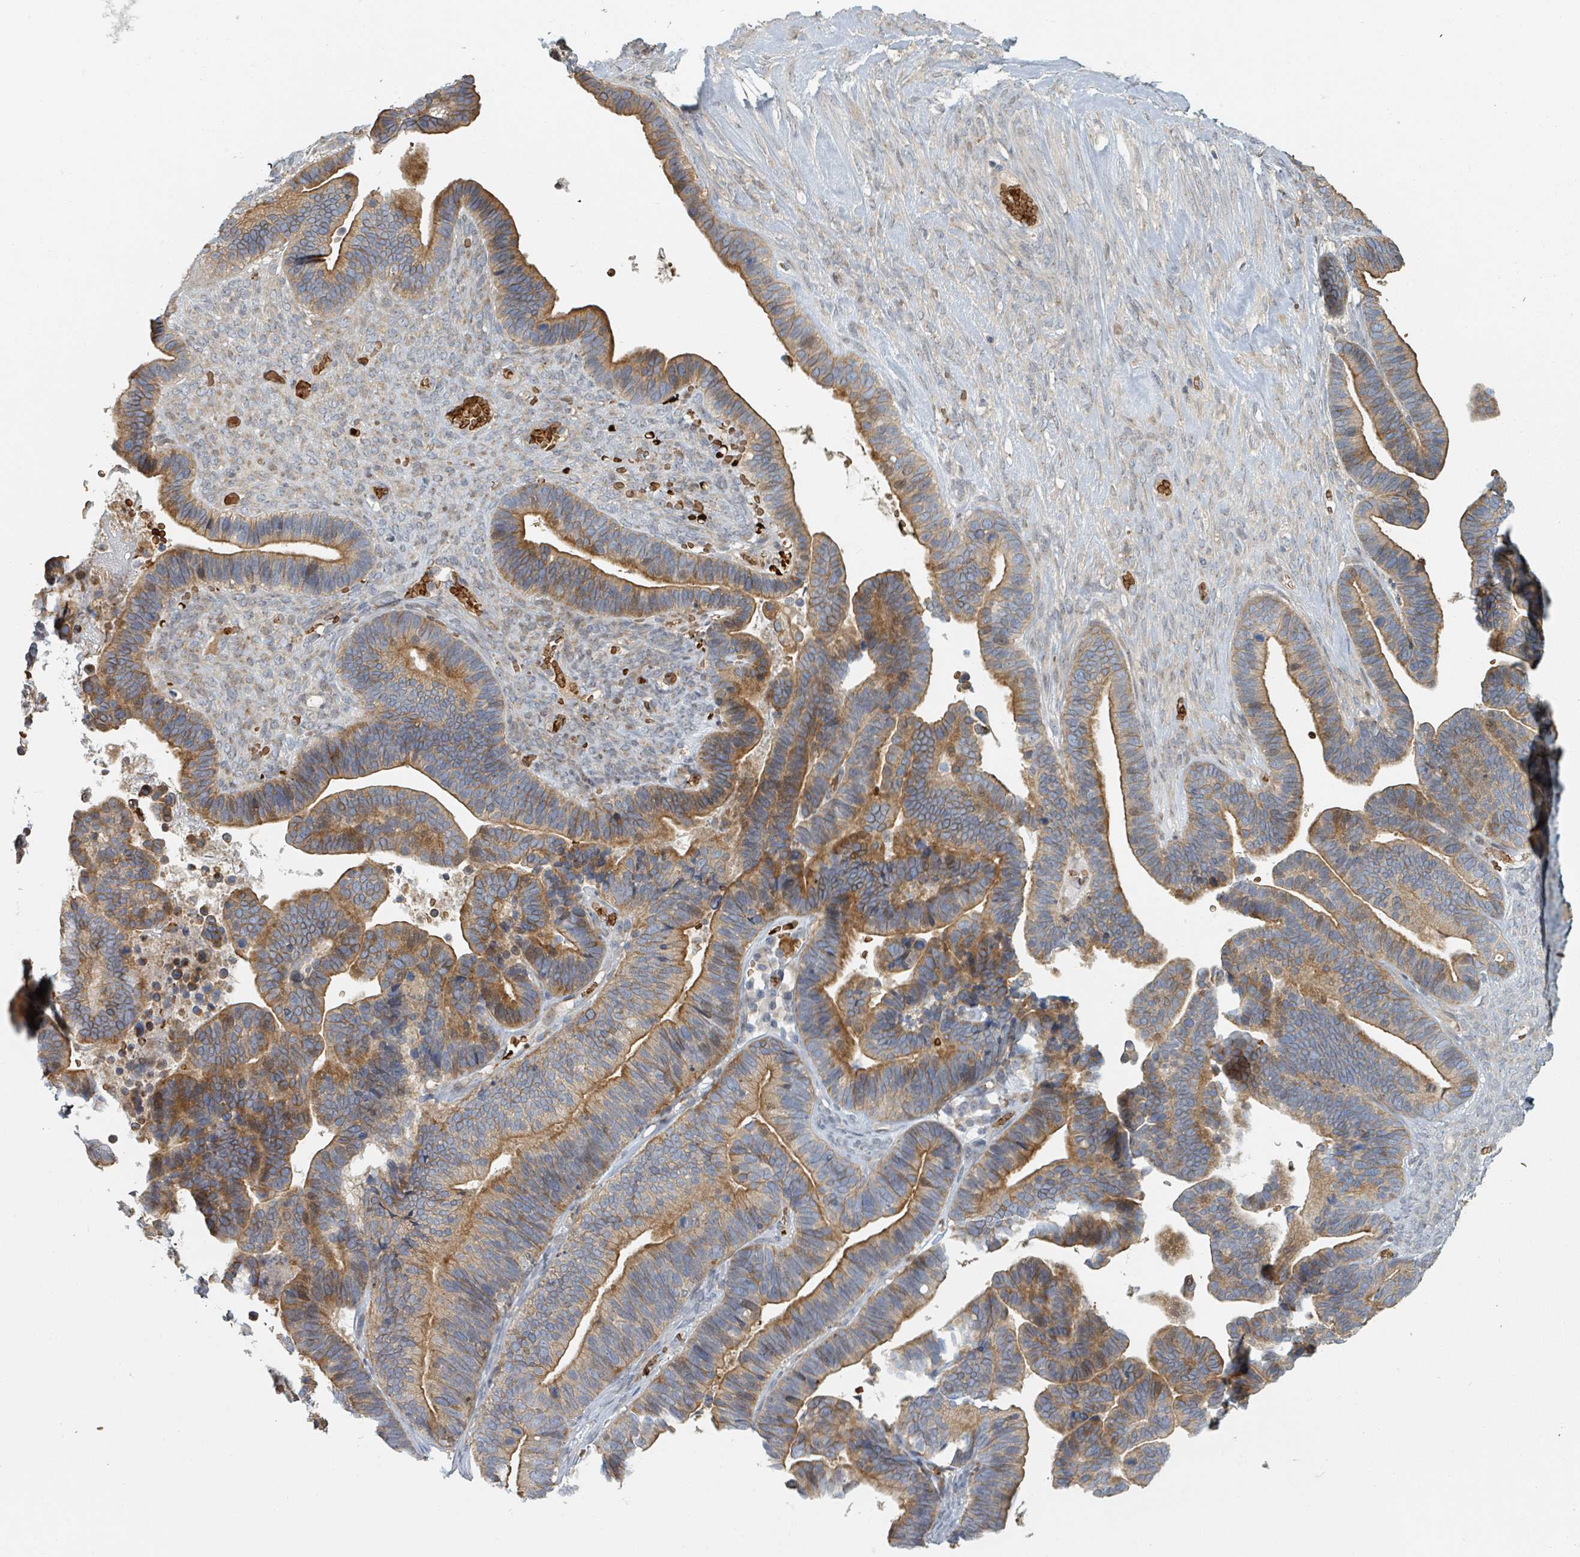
{"staining": {"intensity": "moderate", "quantity": ">75%", "location": "cytoplasmic/membranous"}, "tissue": "ovarian cancer", "cell_type": "Tumor cells", "image_type": "cancer", "snomed": [{"axis": "morphology", "description": "Cystadenocarcinoma, serous, NOS"}, {"axis": "topography", "description": "Ovary"}], "caption": "A photomicrograph of ovarian cancer (serous cystadenocarcinoma) stained for a protein exhibits moderate cytoplasmic/membranous brown staining in tumor cells. (Brightfield microscopy of DAB IHC at high magnification).", "gene": "TRPC4AP", "patient": {"sex": "female", "age": 56}}